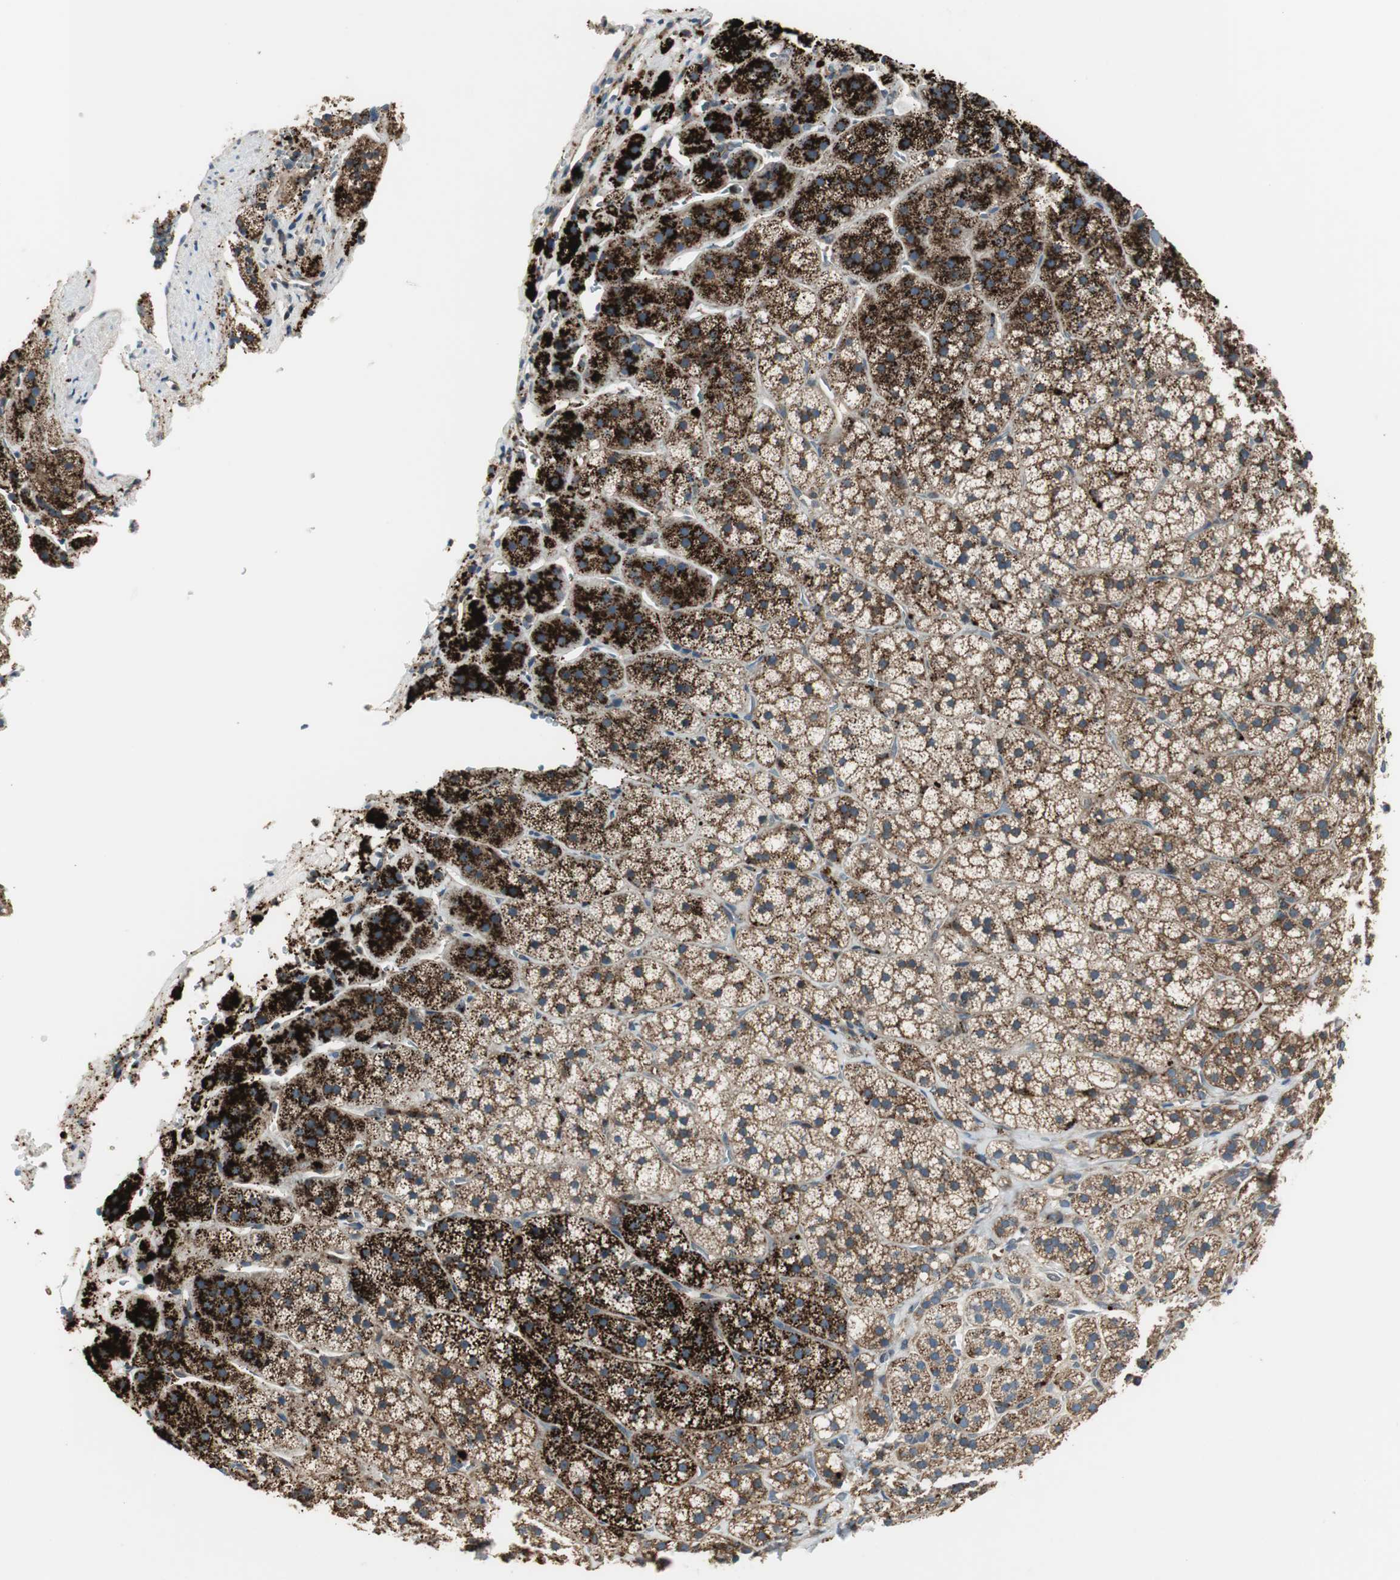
{"staining": {"intensity": "strong", "quantity": ">75%", "location": "cytoplasmic/membranous"}, "tissue": "adrenal gland", "cell_type": "Glandular cells", "image_type": "normal", "snomed": [{"axis": "morphology", "description": "Normal tissue, NOS"}, {"axis": "topography", "description": "Adrenal gland"}], "caption": "IHC histopathology image of unremarkable adrenal gland: adrenal gland stained using immunohistochemistry (IHC) demonstrates high levels of strong protein expression localized specifically in the cytoplasmic/membranous of glandular cells, appearing as a cytoplasmic/membranous brown color.", "gene": "NCK1", "patient": {"sex": "female", "age": 44}}